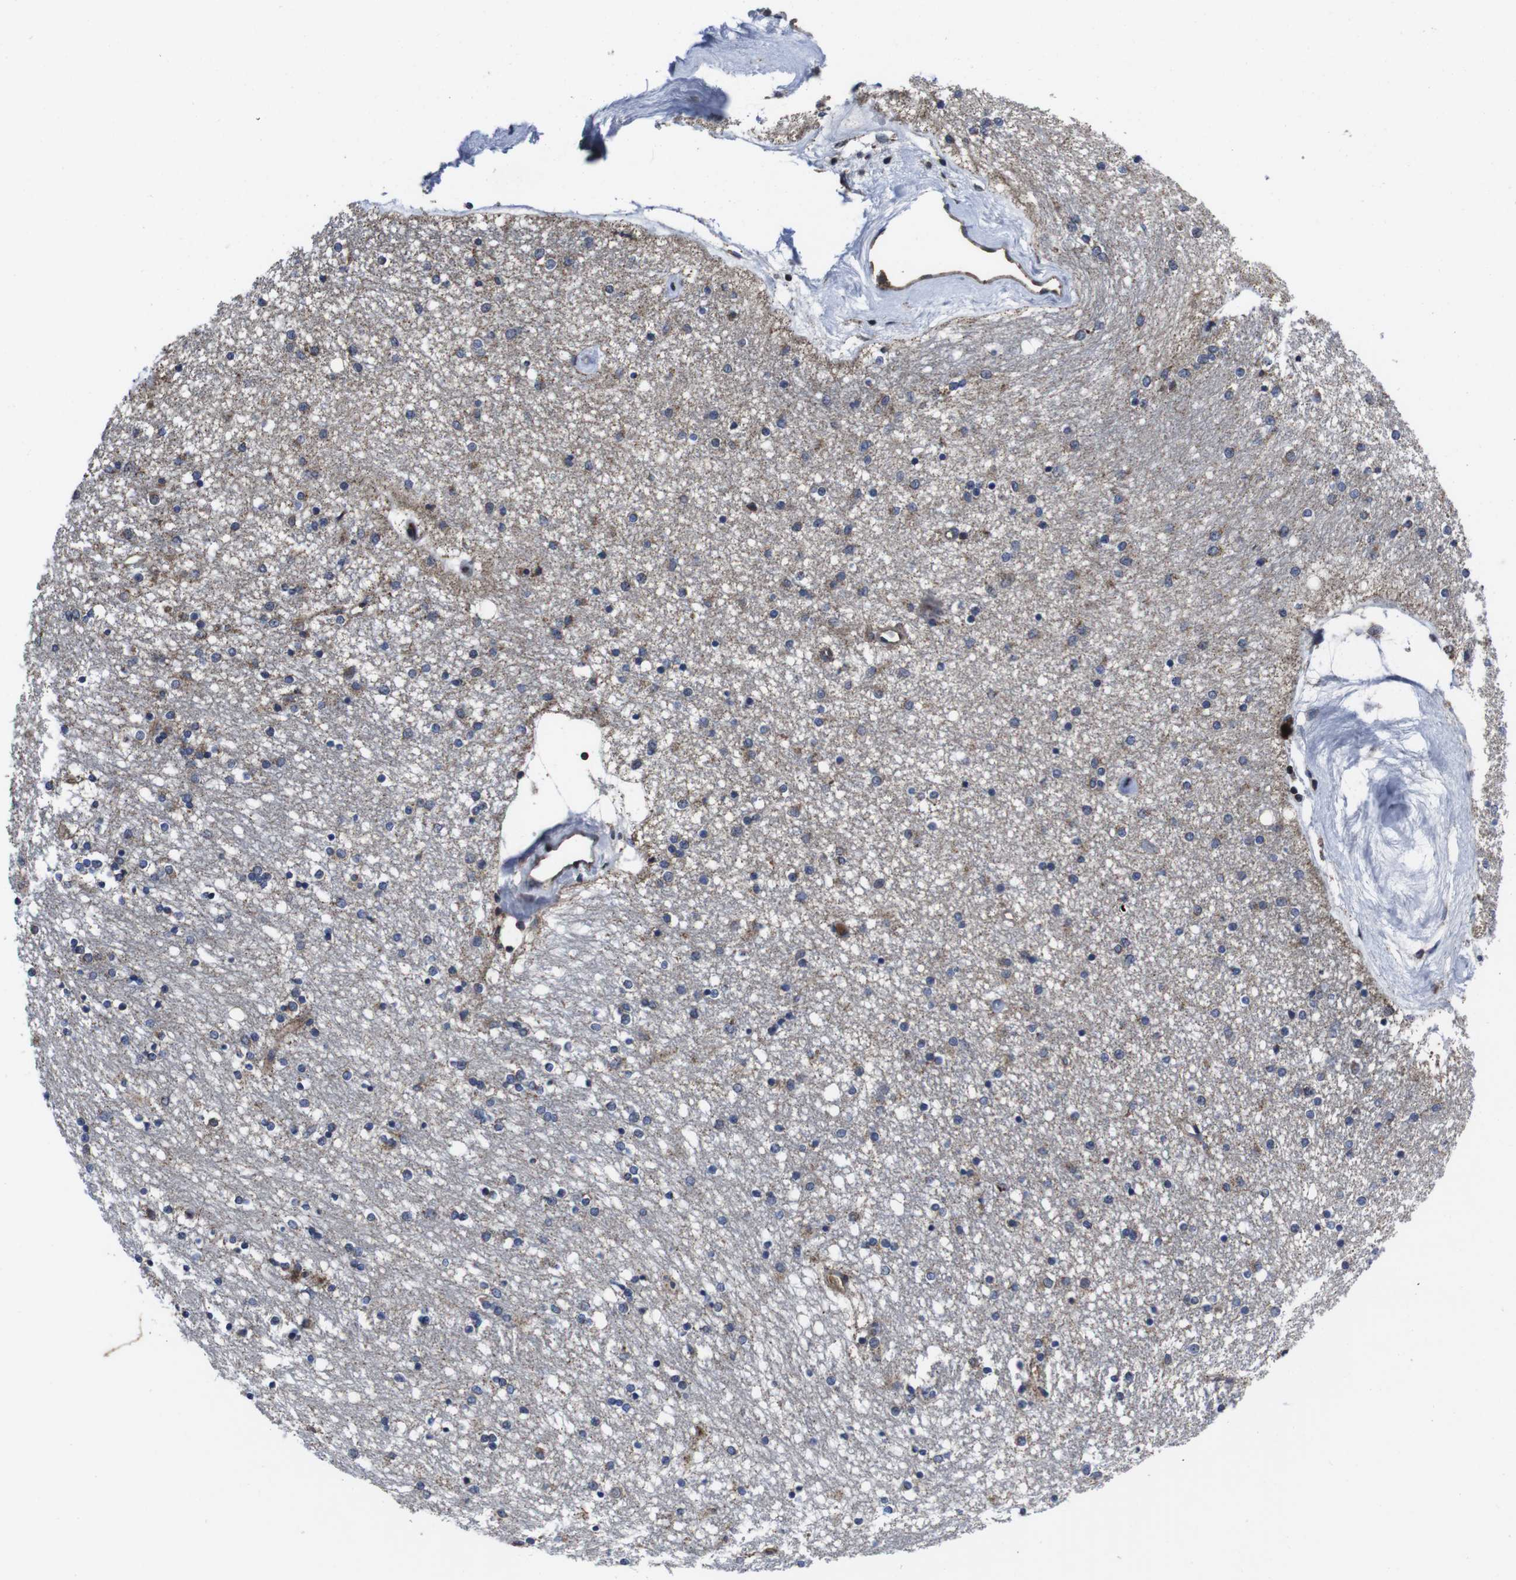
{"staining": {"intensity": "moderate", "quantity": "<25%", "location": "cytoplasmic/membranous"}, "tissue": "caudate", "cell_type": "Glial cells", "image_type": "normal", "snomed": [{"axis": "morphology", "description": "Normal tissue, NOS"}, {"axis": "topography", "description": "Lateral ventricle wall"}], "caption": "An immunohistochemistry (IHC) histopathology image of normal tissue is shown. Protein staining in brown highlights moderate cytoplasmic/membranous positivity in caudate within glial cells.", "gene": "CXCL11", "patient": {"sex": "female", "age": 54}}